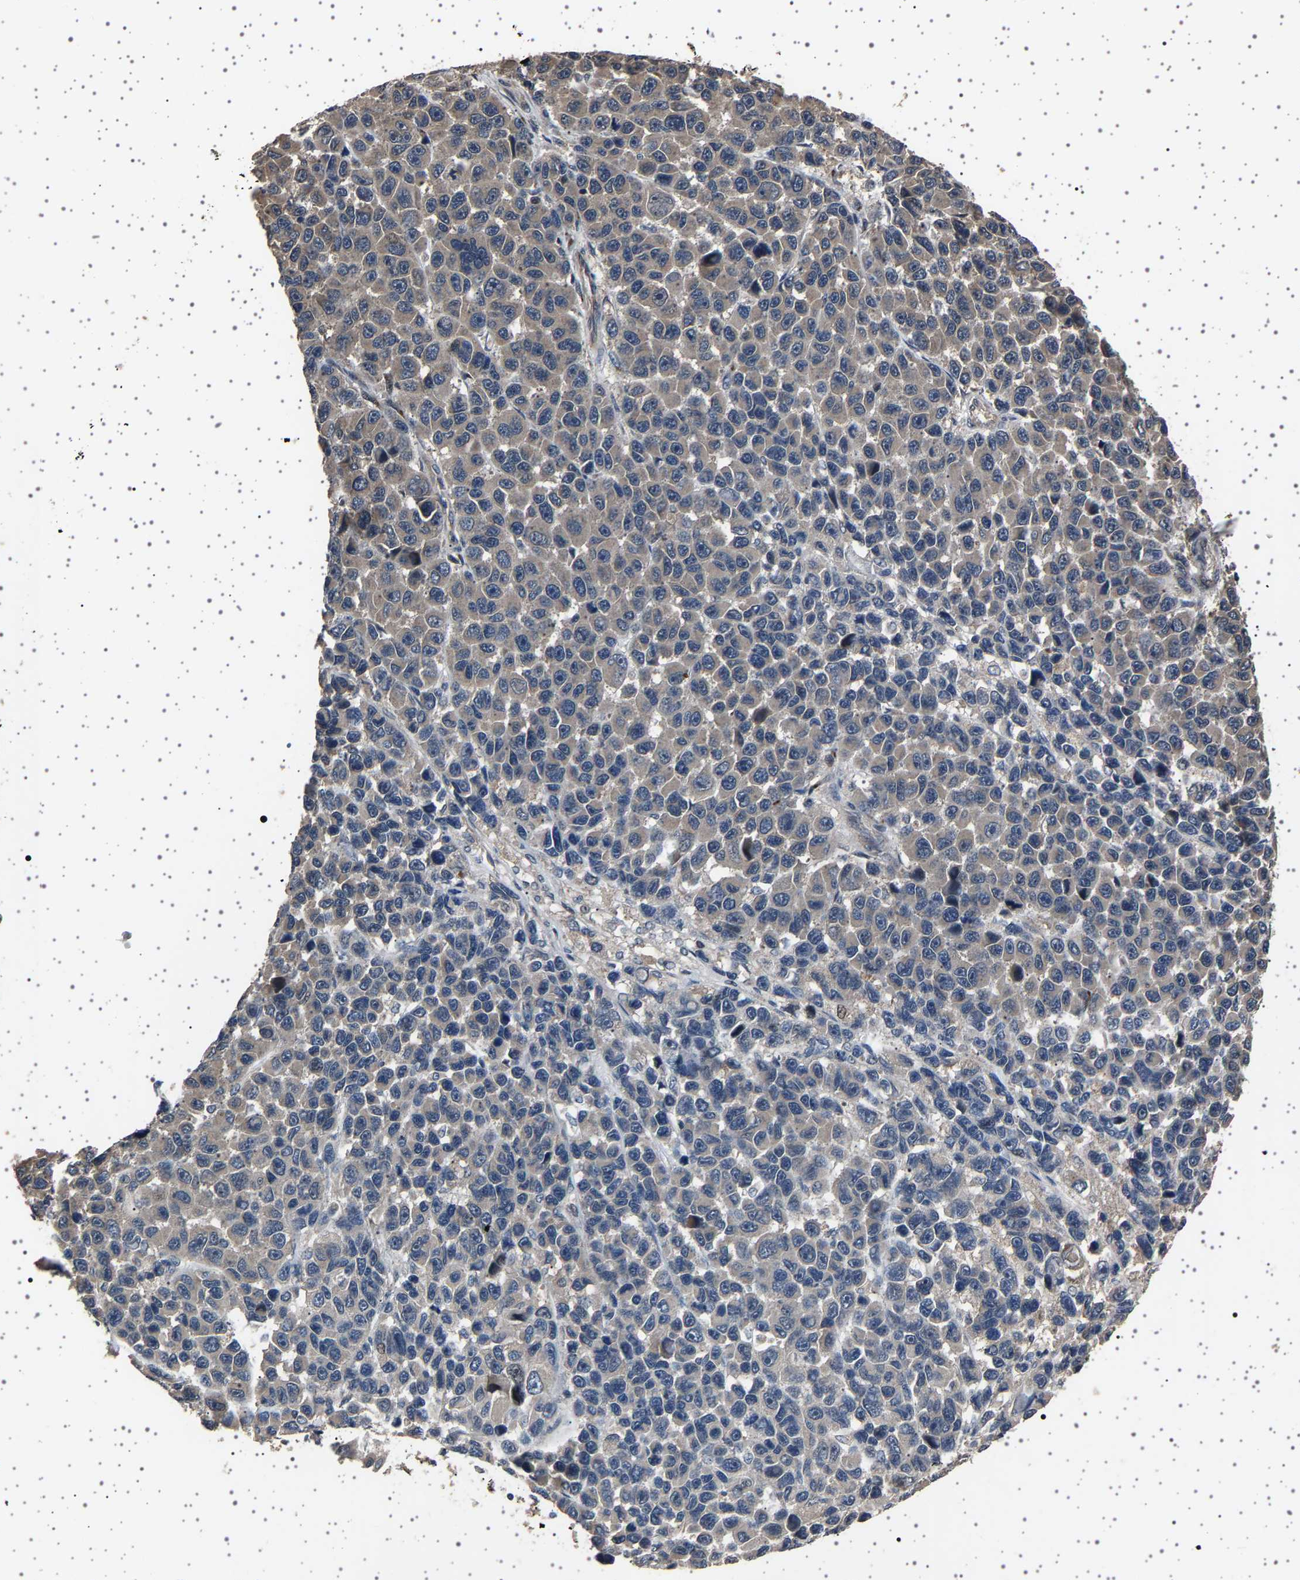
{"staining": {"intensity": "weak", "quantity": "<25%", "location": "cytoplasmic/membranous"}, "tissue": "melanoma", "cell_type": "Tumor cells", "image_type": "cancer", "snomed": [{"axis": "morphology", "description": "Malignant melanoma, NOS"}, {"axis": "topography", "description": "Skin"}], "caption": "This photomicrograph is of malignant melanoma stained with IHC to label a protein in brown with the nuclei are counter-stained blue. There is no staining in tumor cells. The staining is performed using DAB (3,3'-diaminobenzidine) brown chromogen with nuclei counter-stained in using hematoxylin.", "gene": "NCKAP1", "patient": {"sex": "male", "age": 53}}